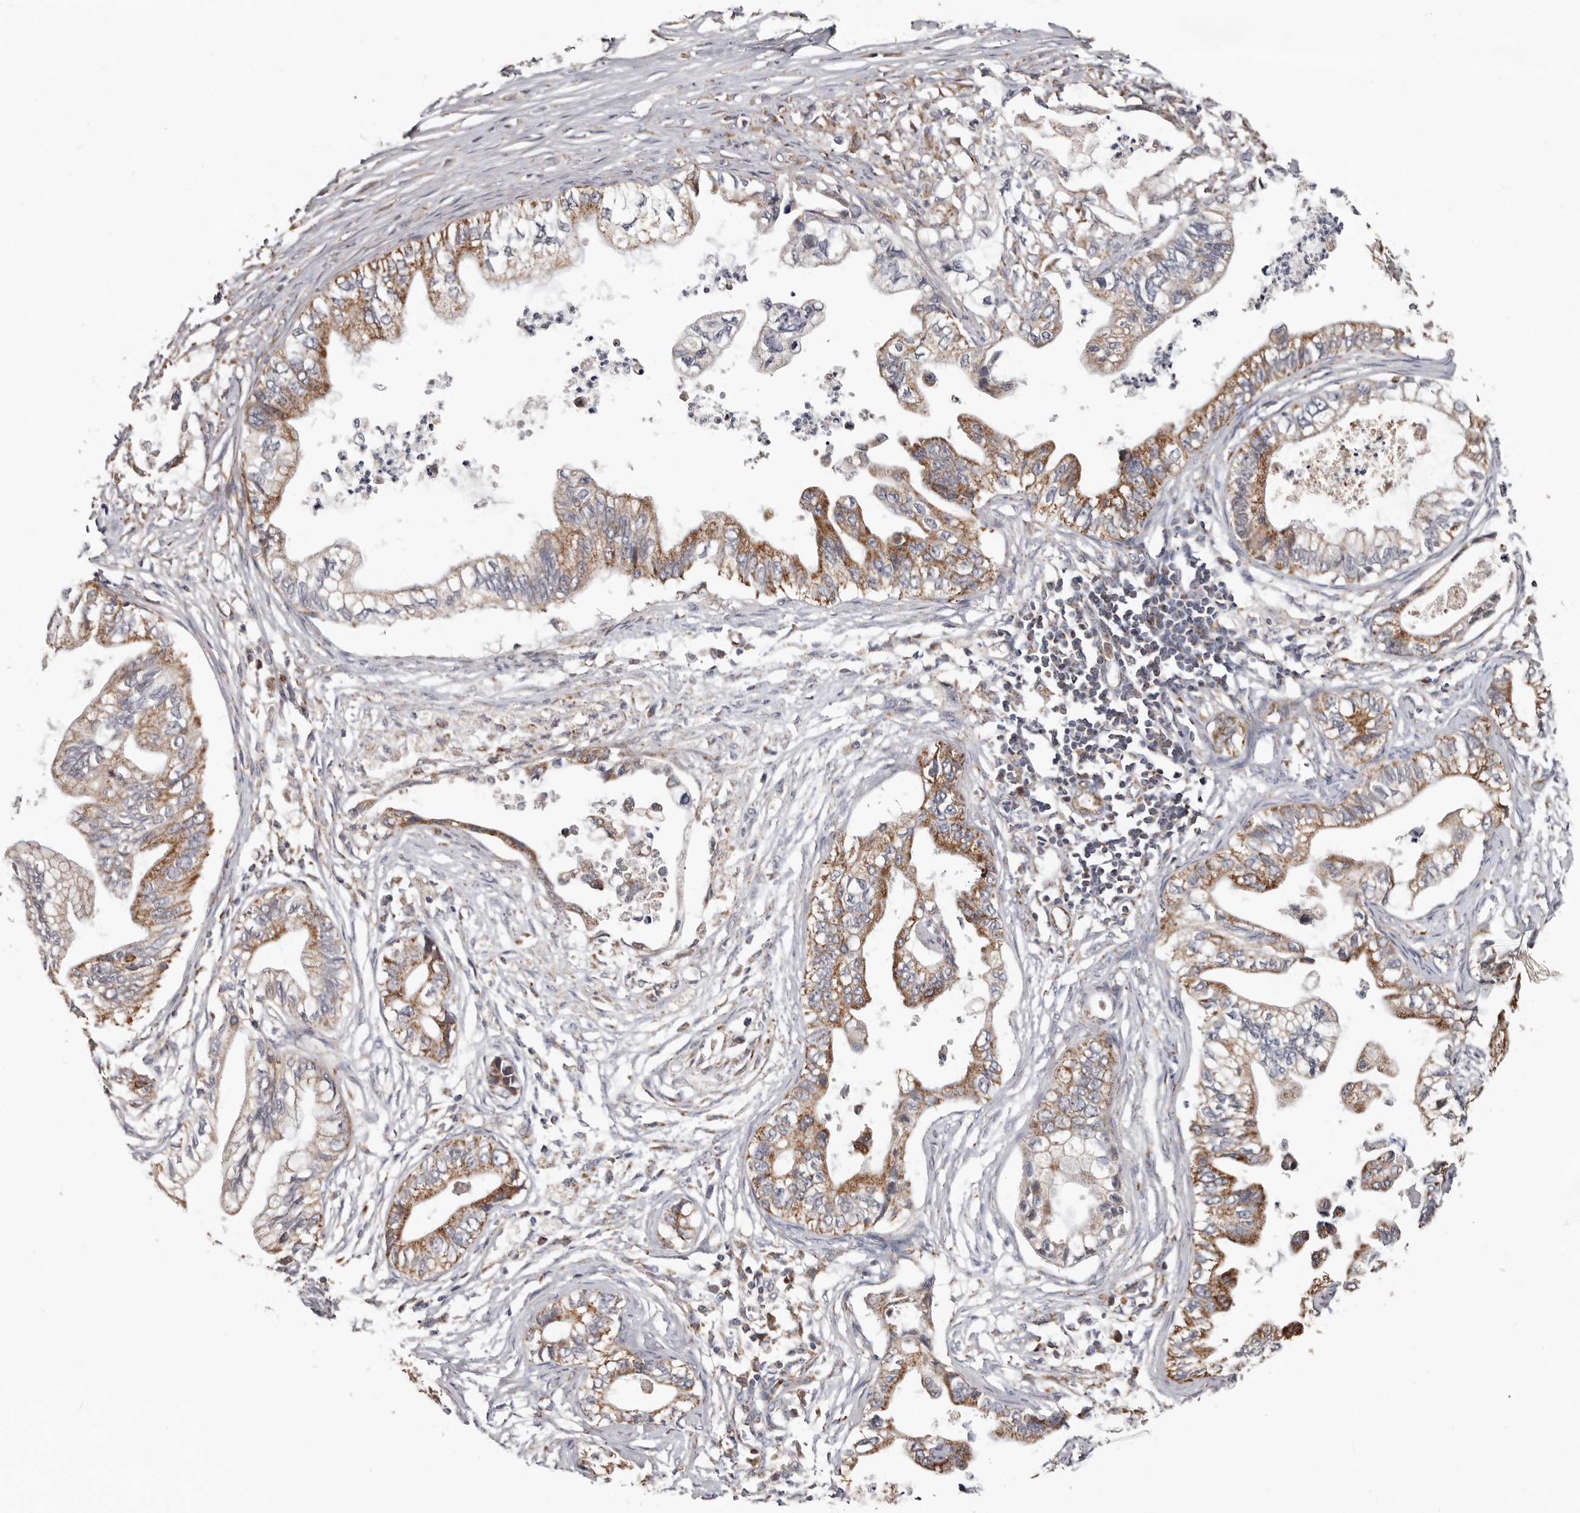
{"staining": {"intensity": "moderate", "quantity": ">75%", "location": "cytoplasmic/membranous"}, "tissue": "pancreatic cancer", "cell_type": "Tumor cells", "image_type": "cancer", "snomed": [{"axis": "morphology", "description": "Adenocarcinoma, NOS"}, {"axis": "topography", "description": "Pancreas"}], "caption": "This photomicrograph shows pancreatic adenocarcinoma stained with IHC to label a protein in brown. The cytoplasmic/membranous of tumor cells show moderate positivity for the protein. Nuclei are counter-stained blue.", "gene": "MRPL18", "patient": {"sex": "male", "age": 56}}